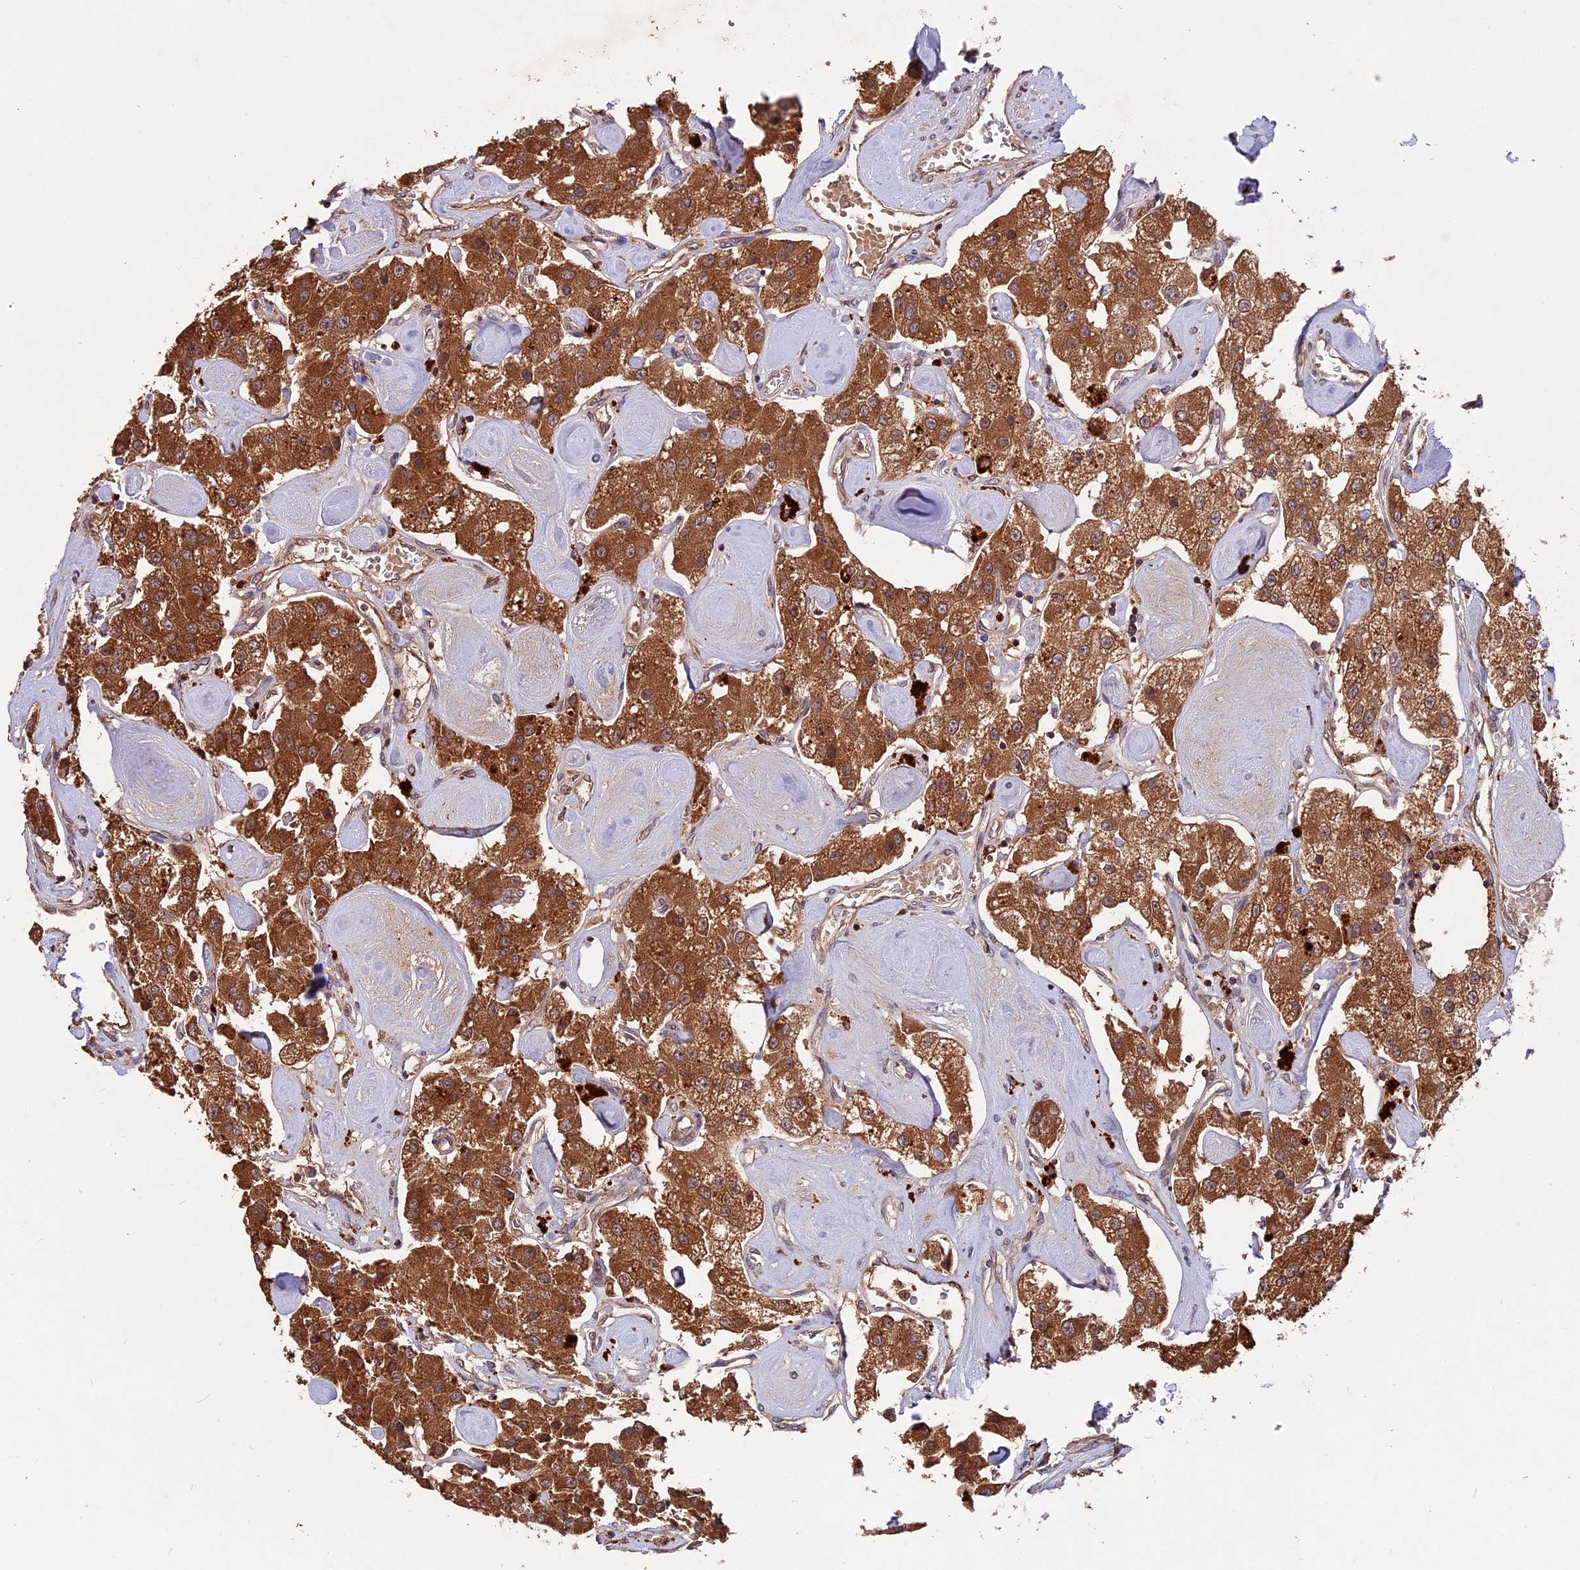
{"staining": {"intensity": "strong", "quantity": ">75%", "location": "cytoplasmic/membranous"}, "tissue": "carcinoid", "cell_type": "Tumor cells", "image_type": "cancer", "snomed": [{"axis": "morphology", "description": "Carcinoid, malignant, NOS"}, {"axis": "topography", "description": "Pancreas"}], "caption": "Human carcinoid (malignant) stained with a protein marker shows strong staining in tumor cells.", "gene": "CHAC1", "patient": {"sex": "male", "age": 41}}